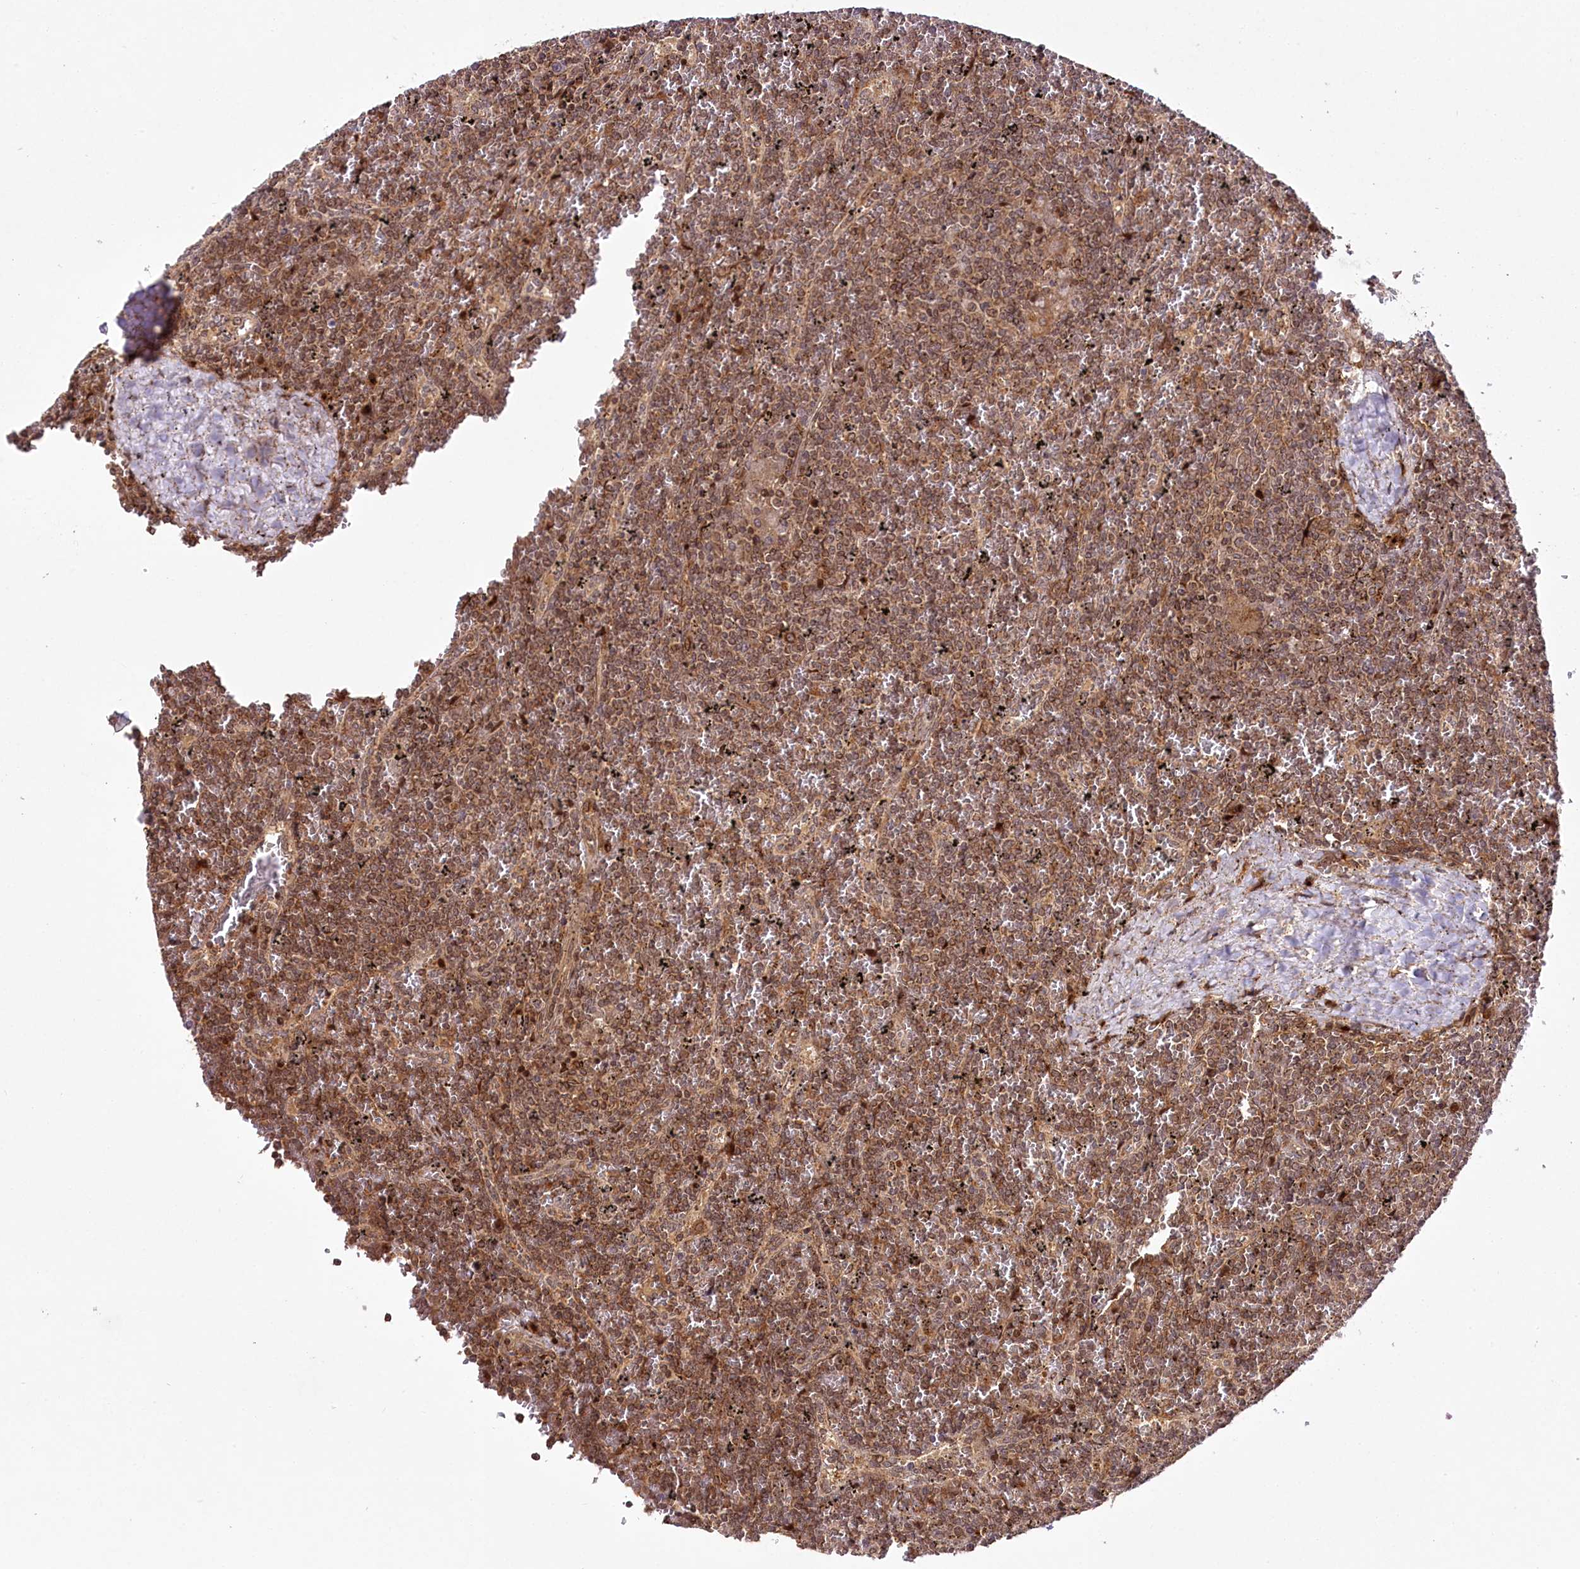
{"staining": {"intensity": "moderate", "quantity": ">75%", "location": "cytoplasmic/membranous,nuclear"}, "tissue": "lymphoma", "cell_type": "Tumor cells", "image_type": "cancer", "snomed": [{"axis": "morphology", "description": "Malignant lymphoma, non-Hodgkin's type, Low grade"}, {"axis": "topography", "description": "Spleen"}], "caption": "Moderate cytoplasmic/membranous and nuclear protein expression is present in approximately >75% of tumor cells in lymphoma.", "gene": "COPG1", "patient": {"sex": "female", "age": 19}}